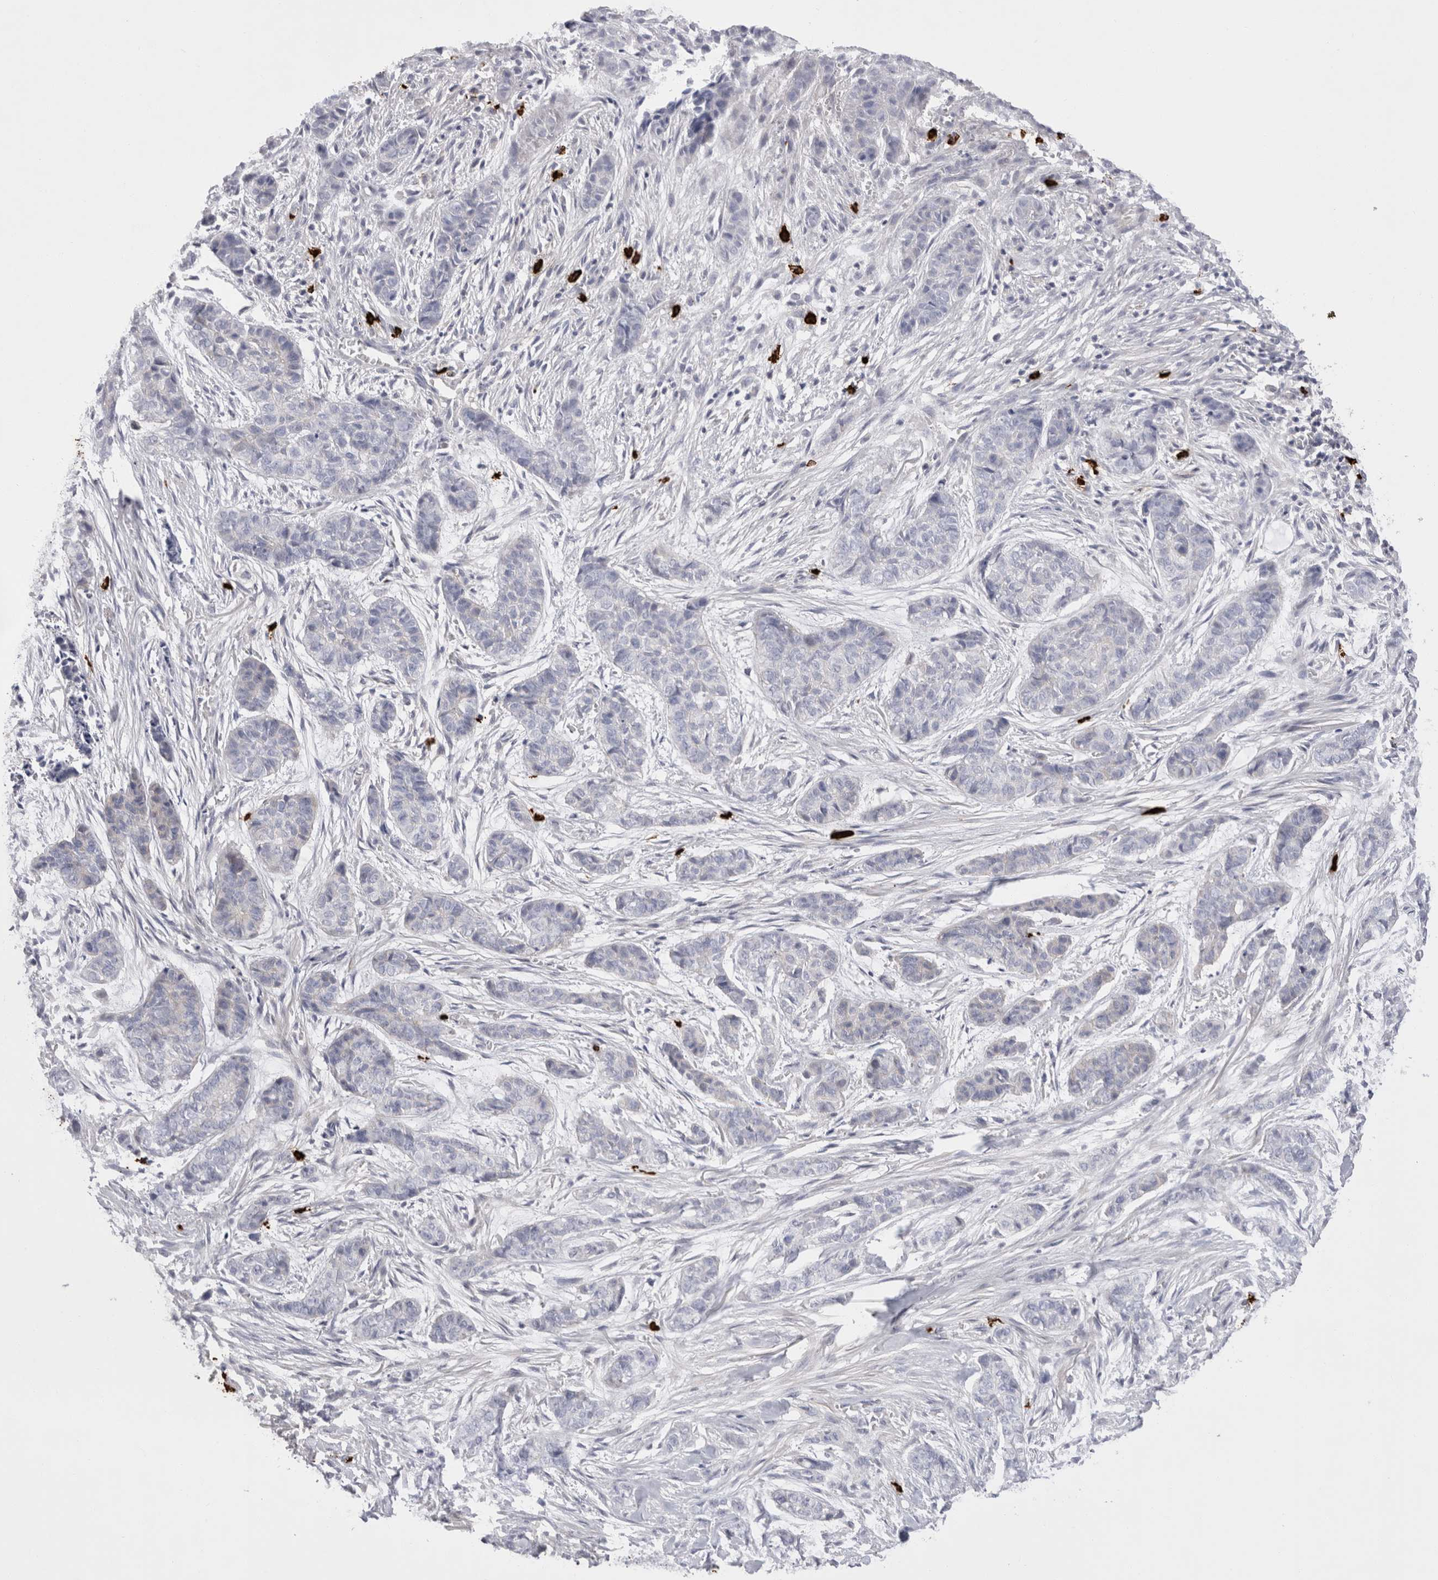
{"staining": {"intensity": "negative", "quantity": "none", "location": "none"}, "tissue": "skin cancer", "cell_type": "Tumor cells", "image_type": "cancer", "snomed": [{"axis": "morphology", "description": "Basal cell carcinoma"}, {"axis": "topography", "description": "Skin"}], "caption": "DAB (3,3'-diaminobenzidine) immunohistochemical staining of skin basal cell carcinoma demonstrates no significant expression in tumor cells. (Brightfield microscopy of DAB (3,3'-diaminobenzidine) immunohistochemistry (IHC) at high magnification).", "gene": "SPINK2", "patient": {"sex": "female", "age": 64}}